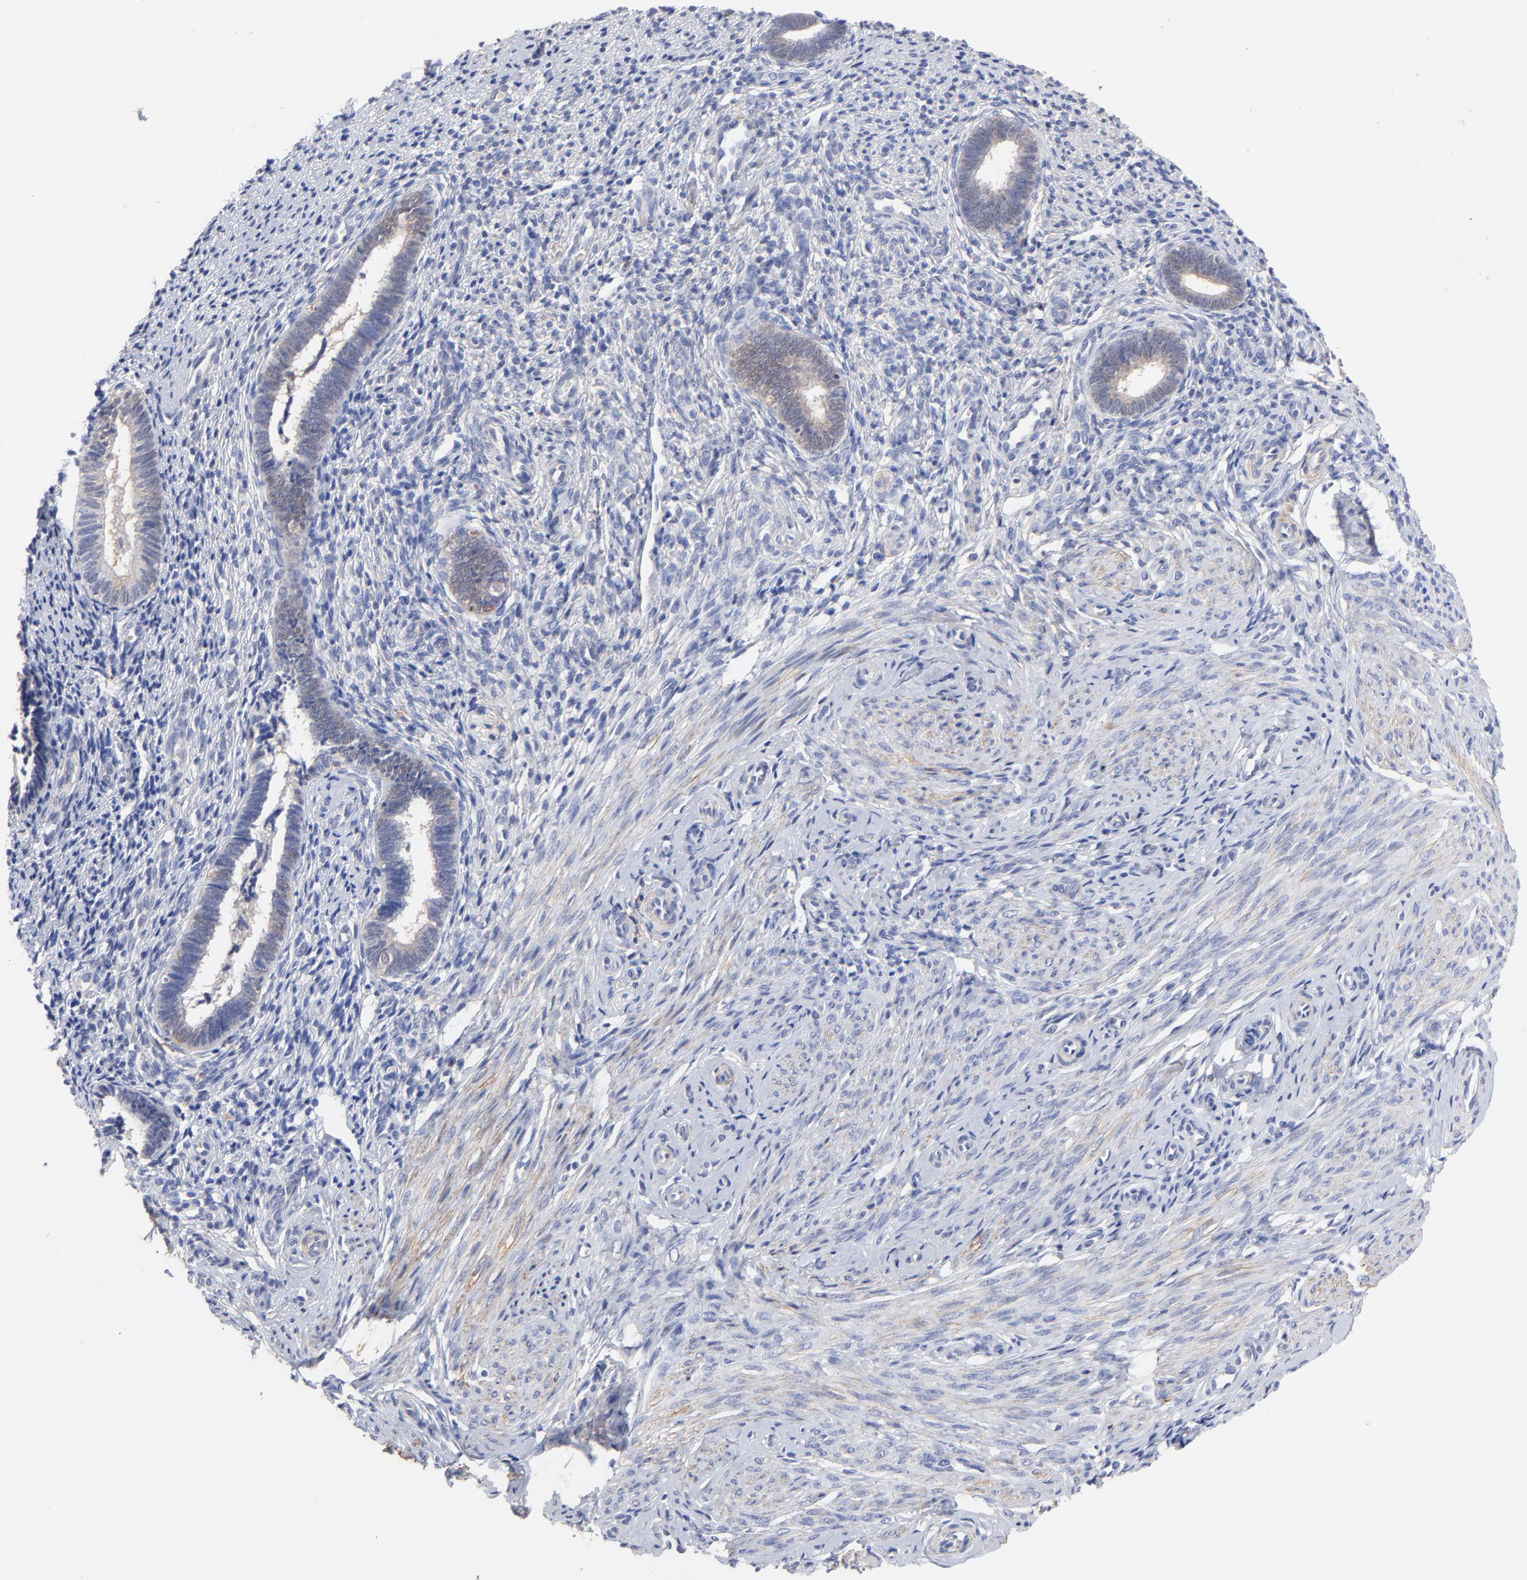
{"staining": {"intensity": "negative", "quantity": "none", "location": "none"}, "tissue": "endometrium", "cell_type": "Cells in endometrial stroma", "image_type": "normal", "snomed": [{"axis": "morphology", "description": "Normal tissue, NOS"}, {"axis": "topography", "description": "Endometrium"}], "caption": "Immunohistochemistry of benign human endometrium displays no expression in cells in endometrial stroma. (Brightfield microscopy of DAB immunohistochemistry at high magnification).", "gene": "ASL", "patient": {"sex": "female", "age": 27}}